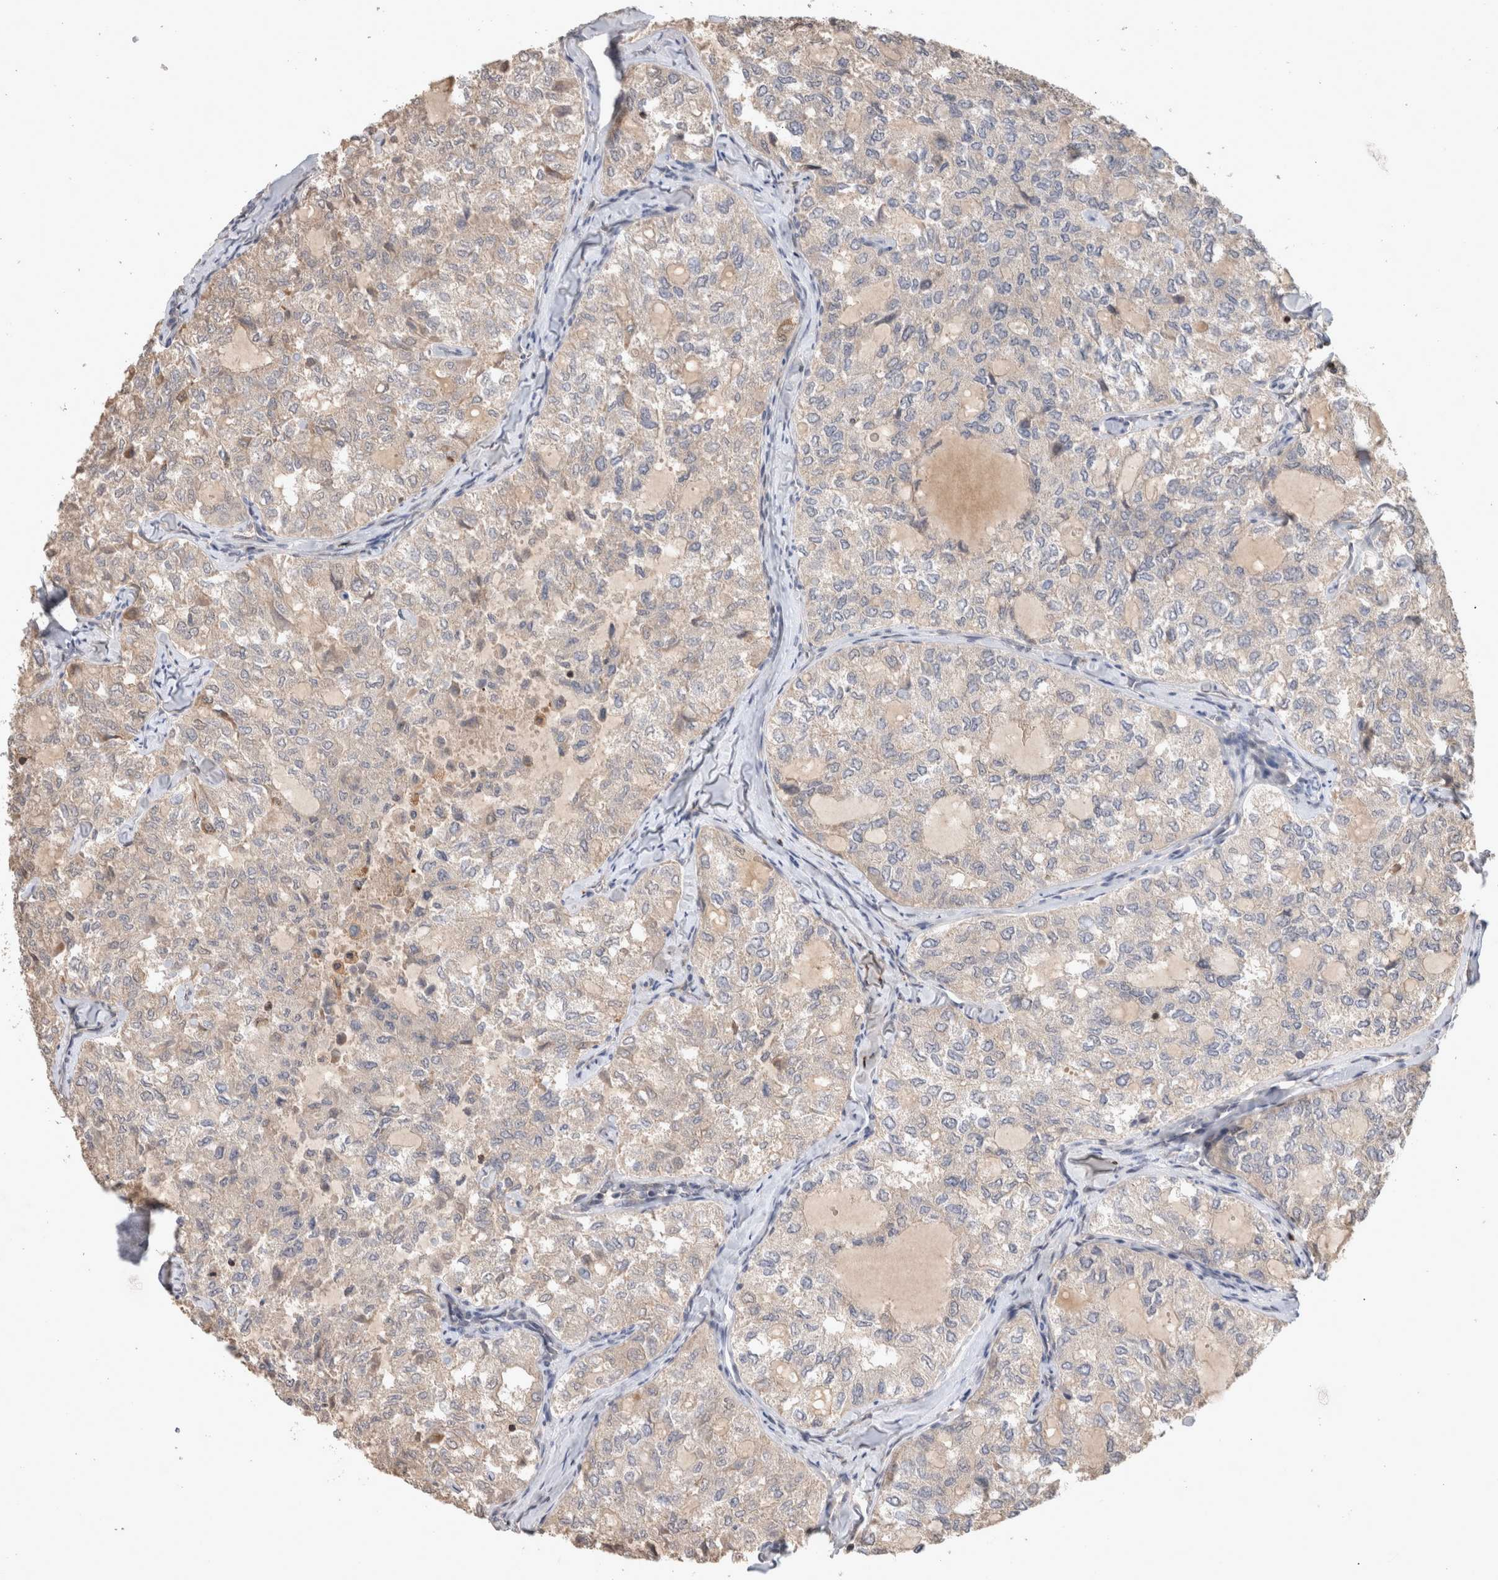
{"staining": {"intensity": "weak", "quantity": "25%-75%", "location": "cytoplasmic/membranous"}, "tissue": "thyroid cancer", "cell_type": "Tumor cells", "image_type": "cancer", "snomed": [{"axis": "morphology", "description": "Follicular adenoma carcinoma, NOS"}, {"axis": "topography", "description": "Thyroid gland"}], "caption": "This is an image of IHC staining of thyroid follicular adenoma carcinoma, which shows weak positivity in the cytoplasmic/membranous of tumor cells.", "gene": "SERAC1", "patient": {"sex": "male", "age": 75}}